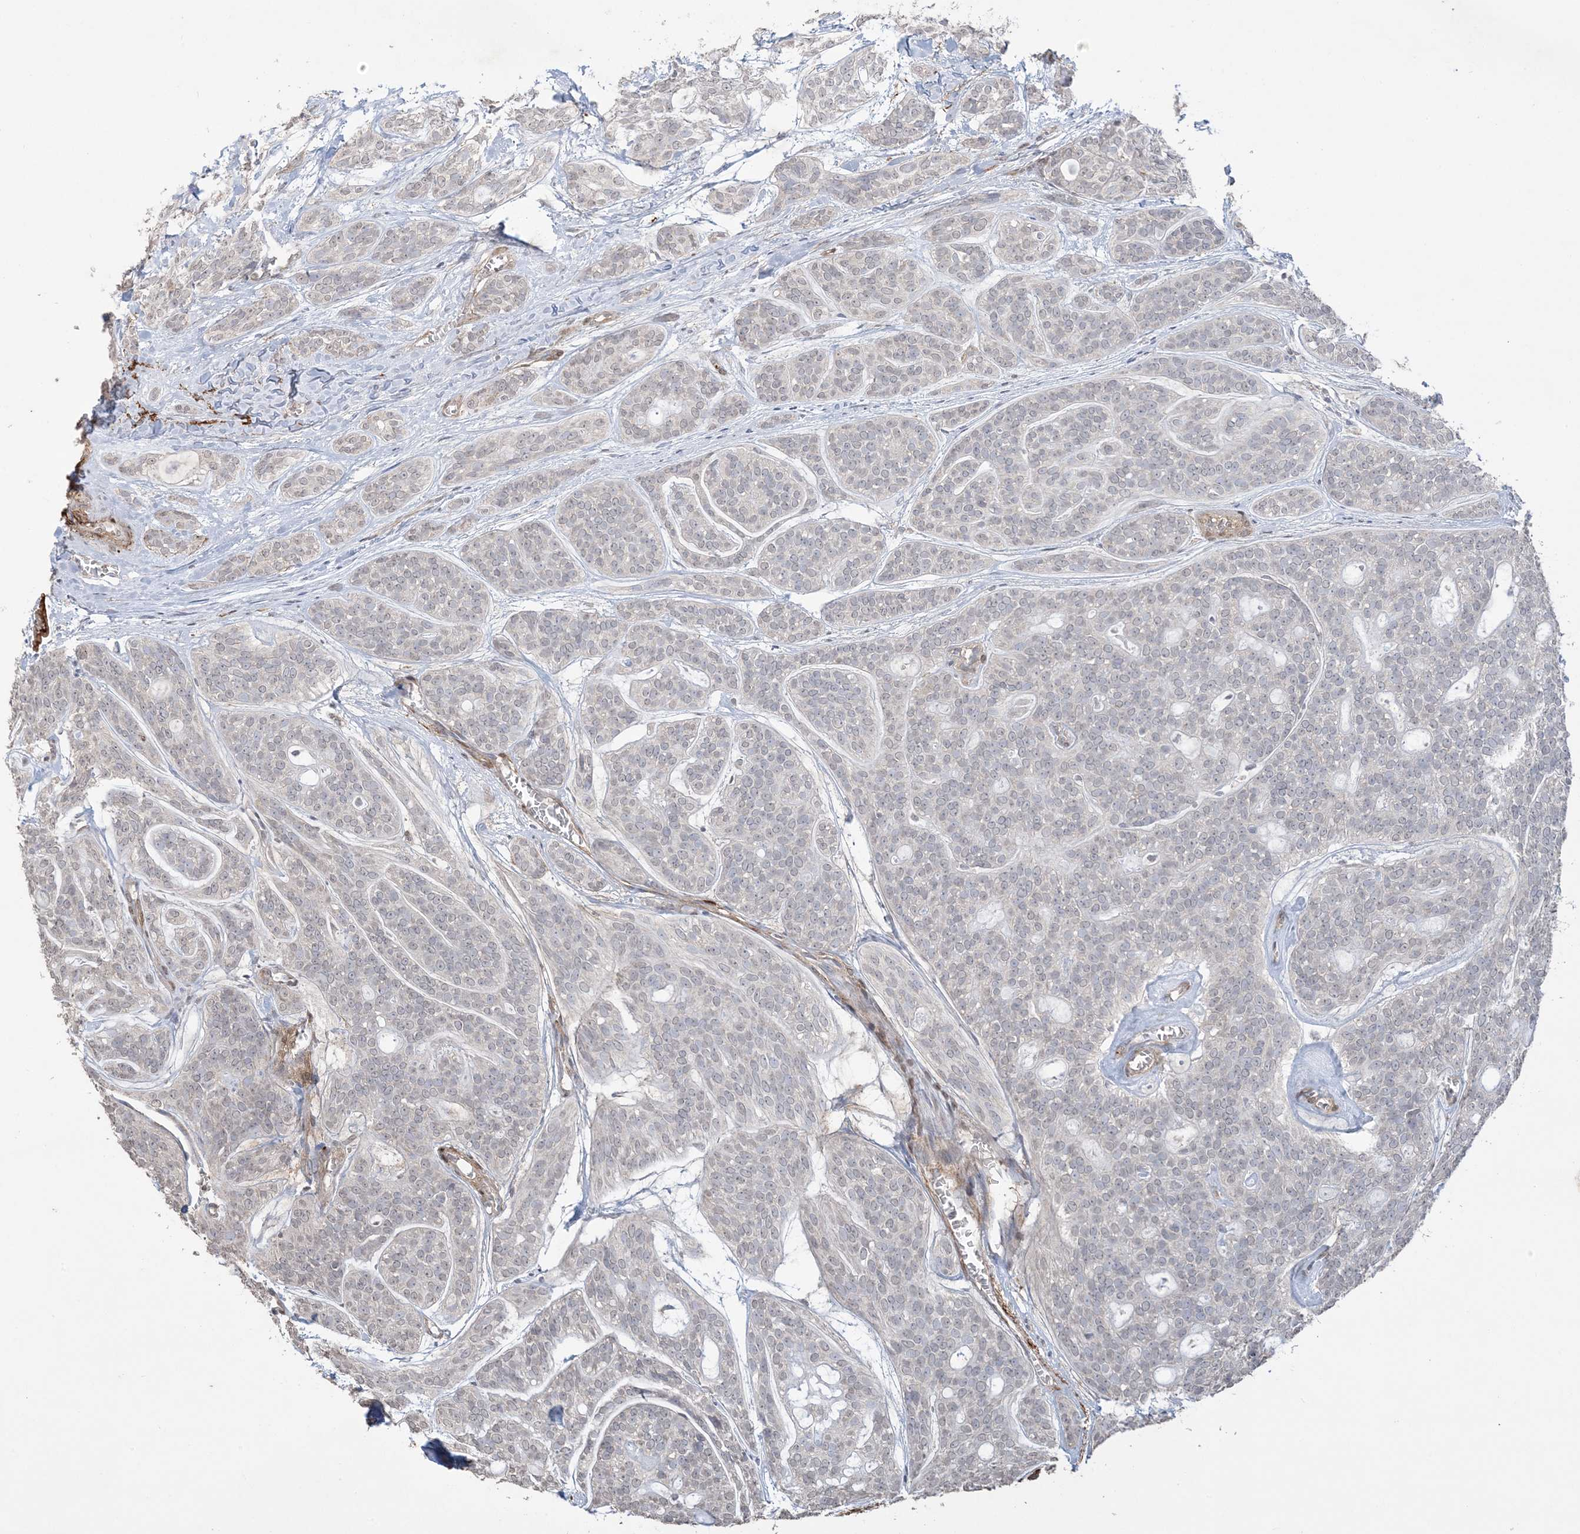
{"staining": {"intensity": "negative", "quantity": "none", "location": "none"}, "tissue": "head and neck cancer", "cell_type": "Tumor cells", "image_type": "cancer", "snomed": [{"axis": "morphology", "description": "Adenocarcinoma, NOS"}, {"axis": "topography", "description": "Head-Neck"}], "caption": "An immunohistochemistry micrograph of head and neck adenocarcinoma is shown. There is no staining in tumor cells of head and neck adenocarcinoma.", "gene": "XRN1", "patient": {"sex": "male", "age": 66}}